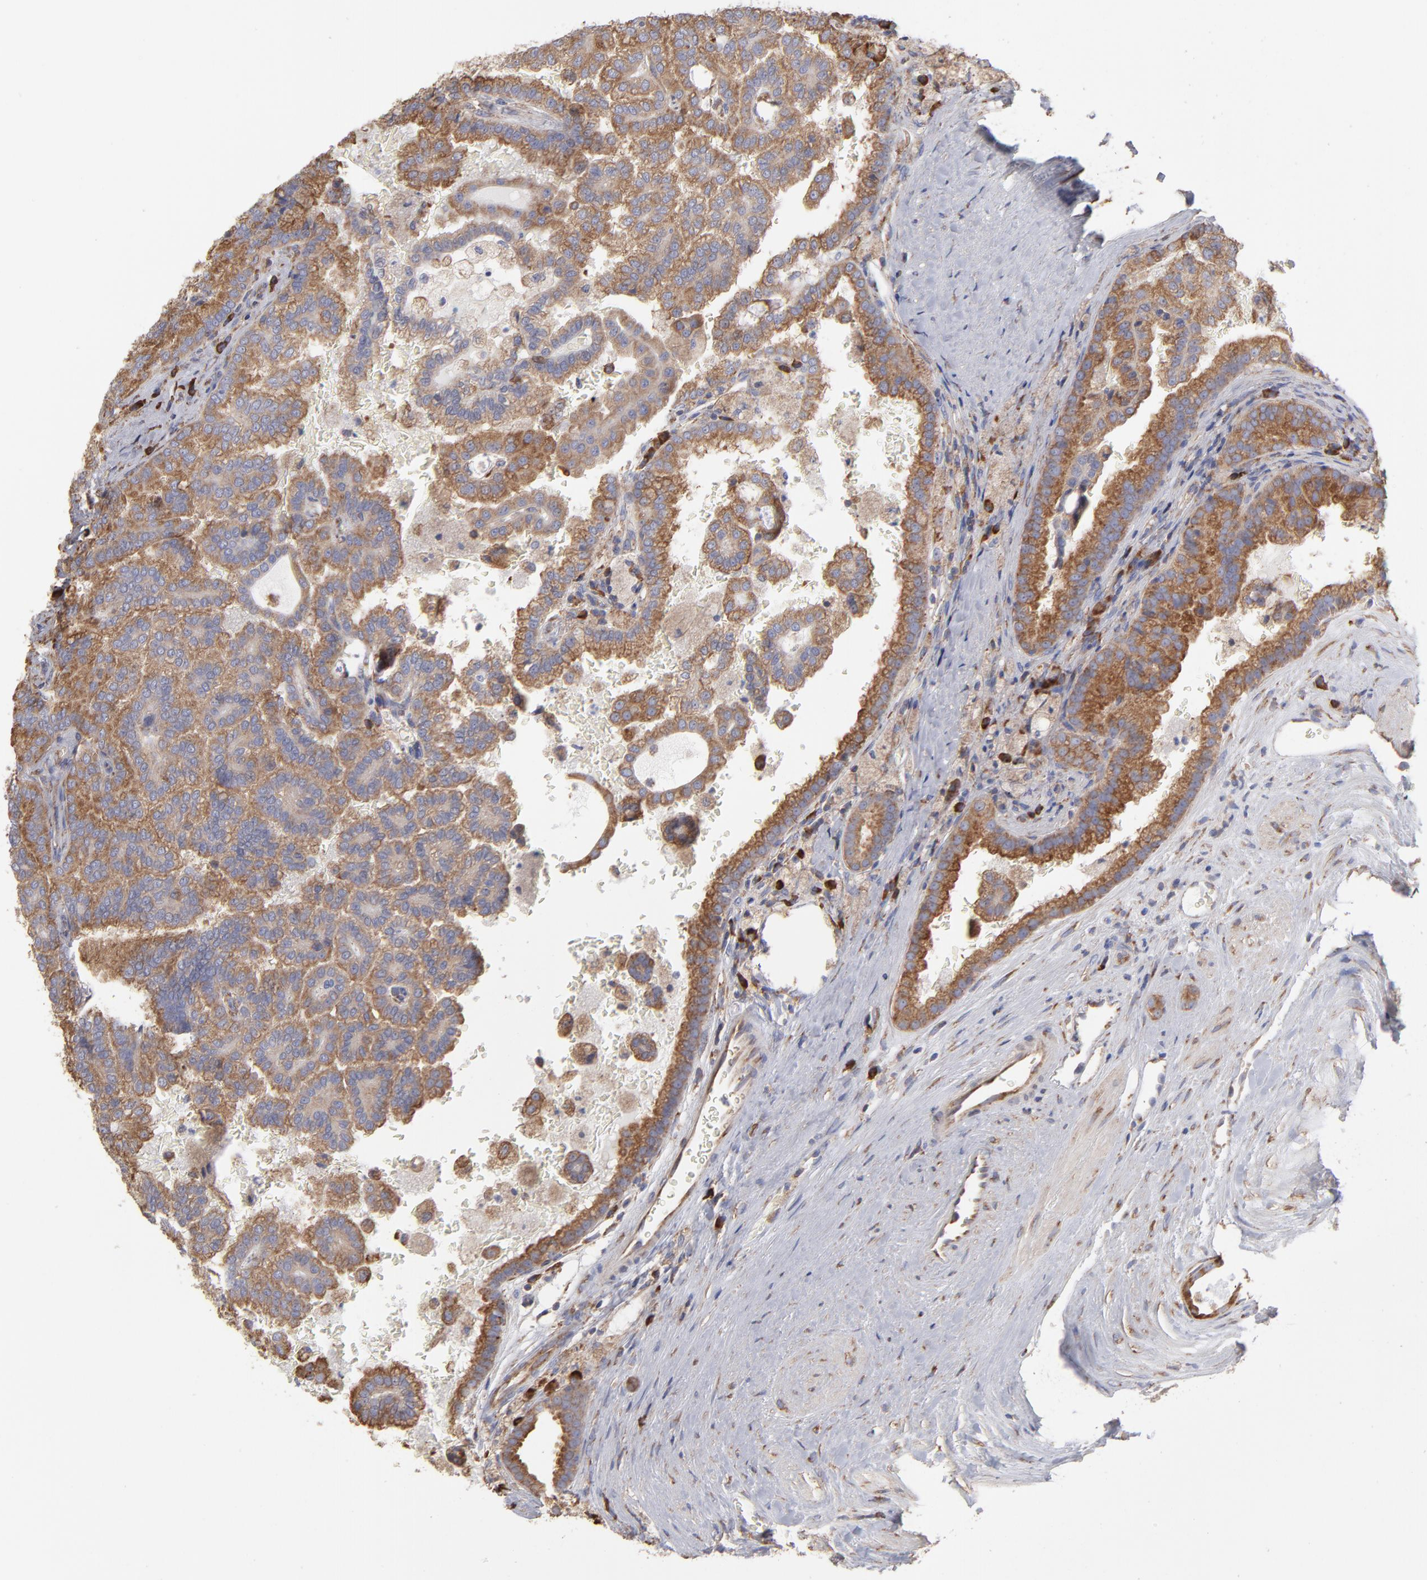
{"staining": {"intensity": "moderate", "quantity": ">75%", "location": "cytoplasmic/membranous"}, "tissue": "renal cancer", "cell_type": "Tumor cells", "image_type": "cancer", "snomed": [{"axis": "morphology", "description": "Adenocarcinoma, NOS"}, {"axis": "topography", "description": "Kidney"}], "caption": "DAB immunohistochemical staining of adenocarcinoma (renal) shows moderate cytoplasmic/membranous protein expression in approximately >75% of tumor cells. (Brightfield microscopy of DAB IHC at high magnification).", "gene": "RPL3", "patient": {"sex": "male", "age": 61}}